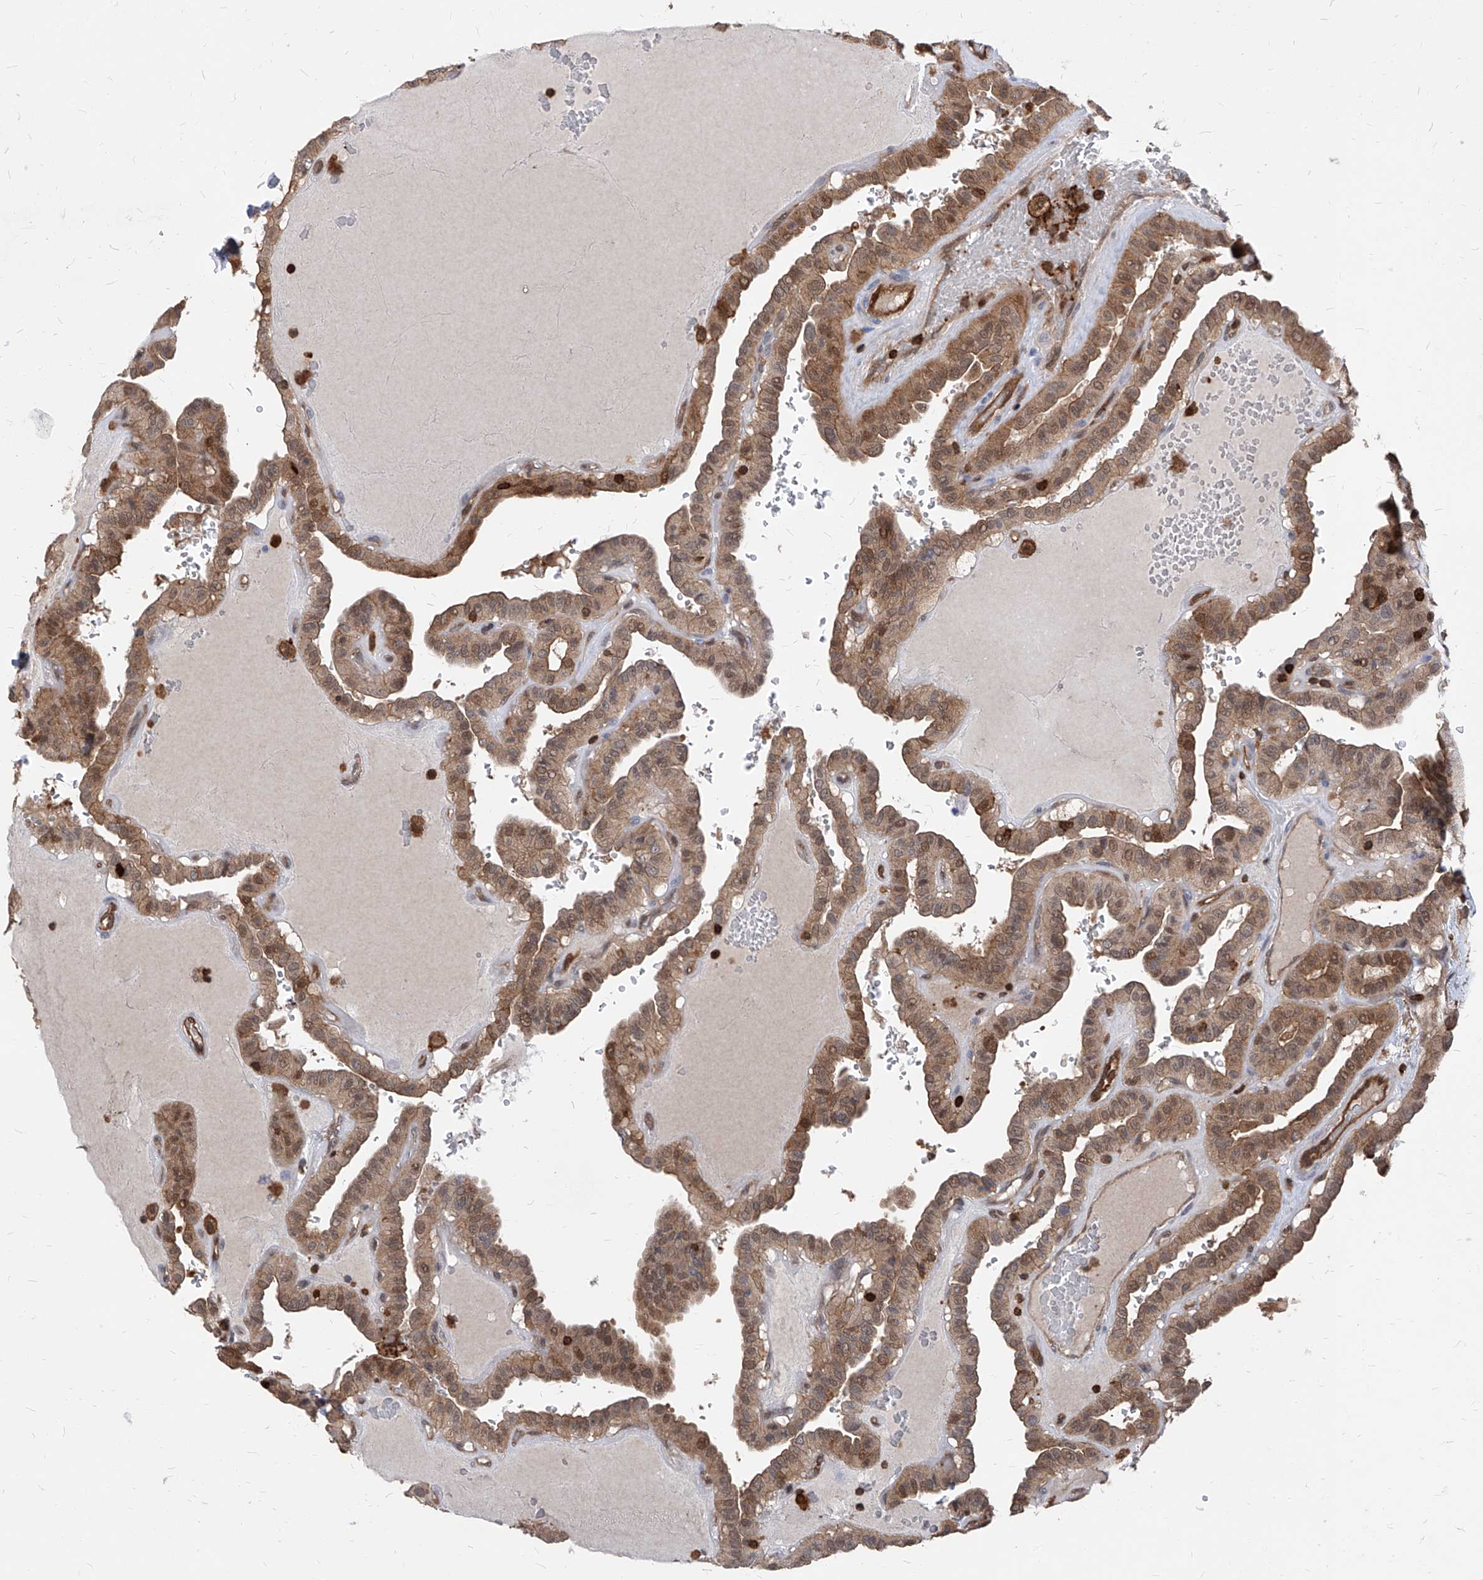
{"staining": {"intensity": "moderate", "quantity": ">75%", "location": "cytoplasmic/membranous,nuclear"}, "tissue": "thyroid cancer", "cell_type": "Tumor cells", "image_type": "cancer", "snomed": [{"axis": "morphology", "description": "Papillary adenocarcinoma, NOS"}, {"axis": "topography", "description": "Thyroid gland"}], "caption": "Human thyroid cancer stained with a brown dye displays moderate cytoplasmic/membranous and nuclear positive staining in about >75% of tumor cells.", "gene": "ABRACL", "patient": {"sex": "male", "age": 77}}